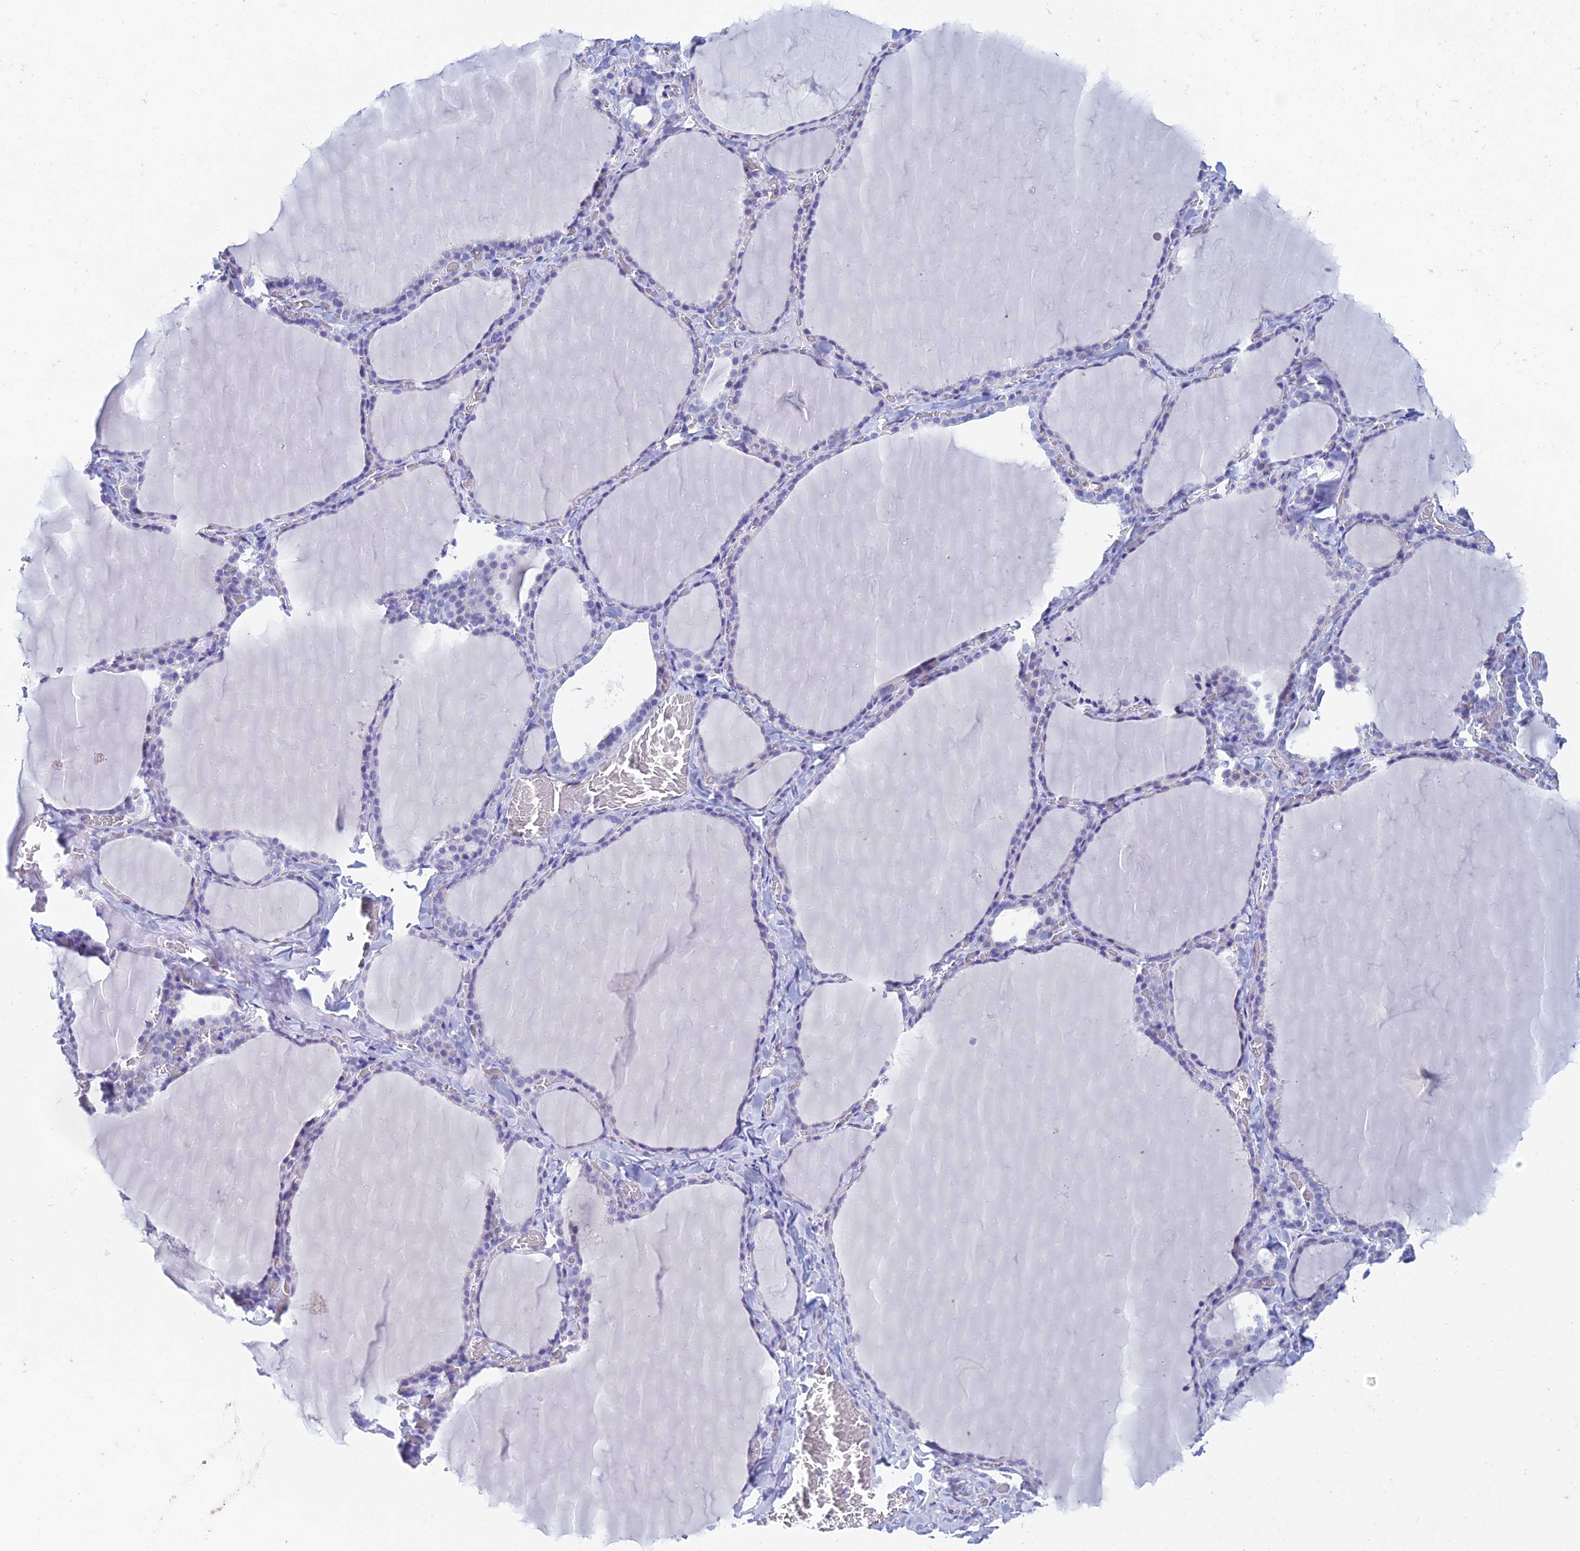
{"staining": {"intensity": "negative", "quantity": "none", "location": "none"}, "tissue": "thyroid gland", "cell_type": "Glandular cells", "image_type": "normal", "snomed": [{"axis": "morphology", "description": "Normal tissue, NOS"}, {"axis": "topography", "description": "Thyroid gland"}], "caption": "Human thyroid gland stained for a protein using immunohistochemistry exhibits no expression in glandular cells.", "gene": "KCNK17", "patient": {"sex": "female", "age": 22}}